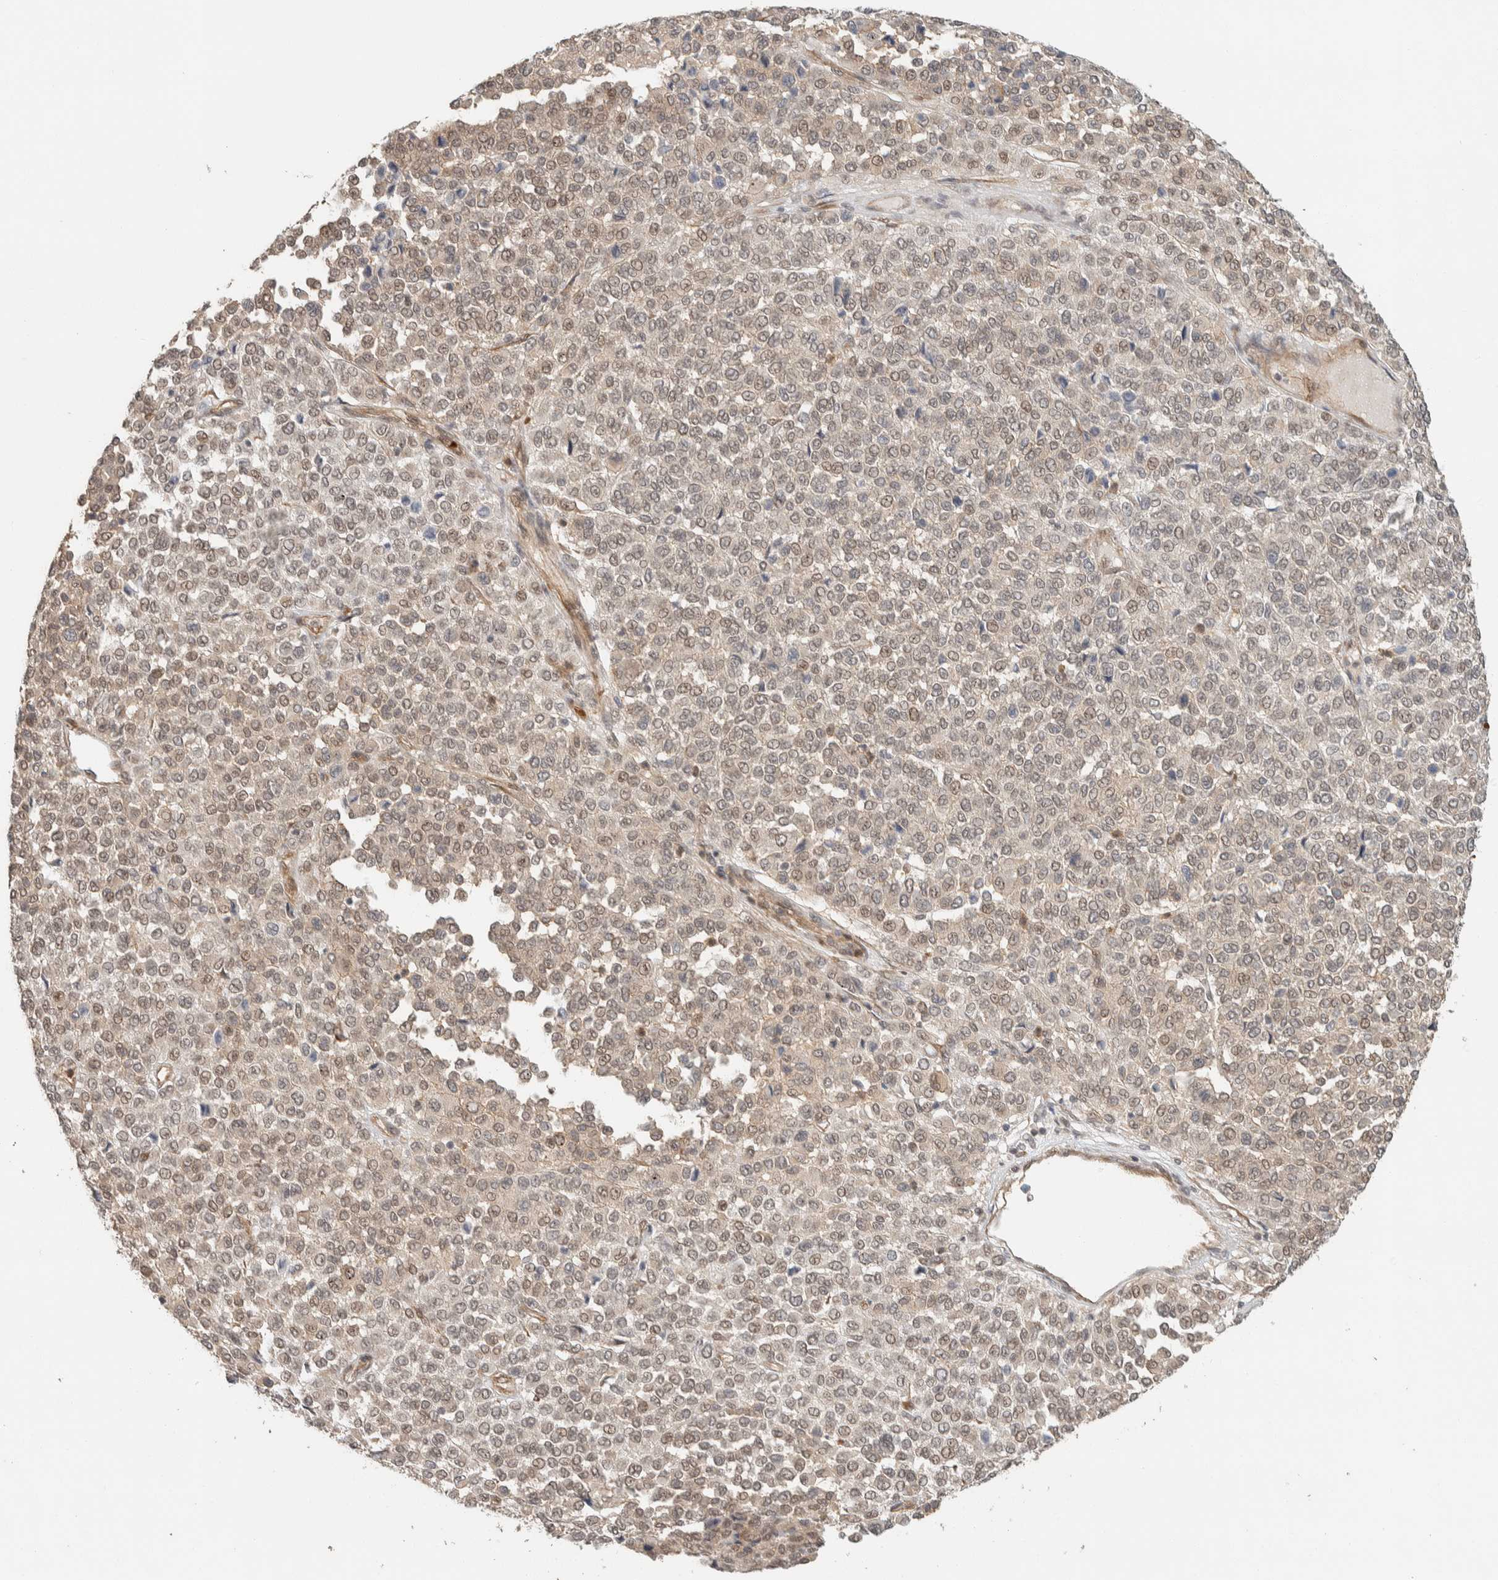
{"staining": {"intensity": "weak", "quantity": ">75%", "location": "nuclear"}, "tissue": "melanoma", "cell_type": "Tumor cells", "image_type": "cancer", "snomed": [{"axis": "morphology", "description": "Malignant melanoma, Metastatic site"}, {"axis": "topography", "description": "Pancreas"}], "caption": "IHC (DAB (3,3'-diaminobenzidine)) staining of melanoma demonstrates weak nuclear protein positivity in about >75% of tumor cells. (DAB (3,3'-diaminobenzidine) IHC, brown staining for protein, blue staining for nuclei).", "gene": "ZBTB2", "patient": {"sex": "female", "age": 30}}